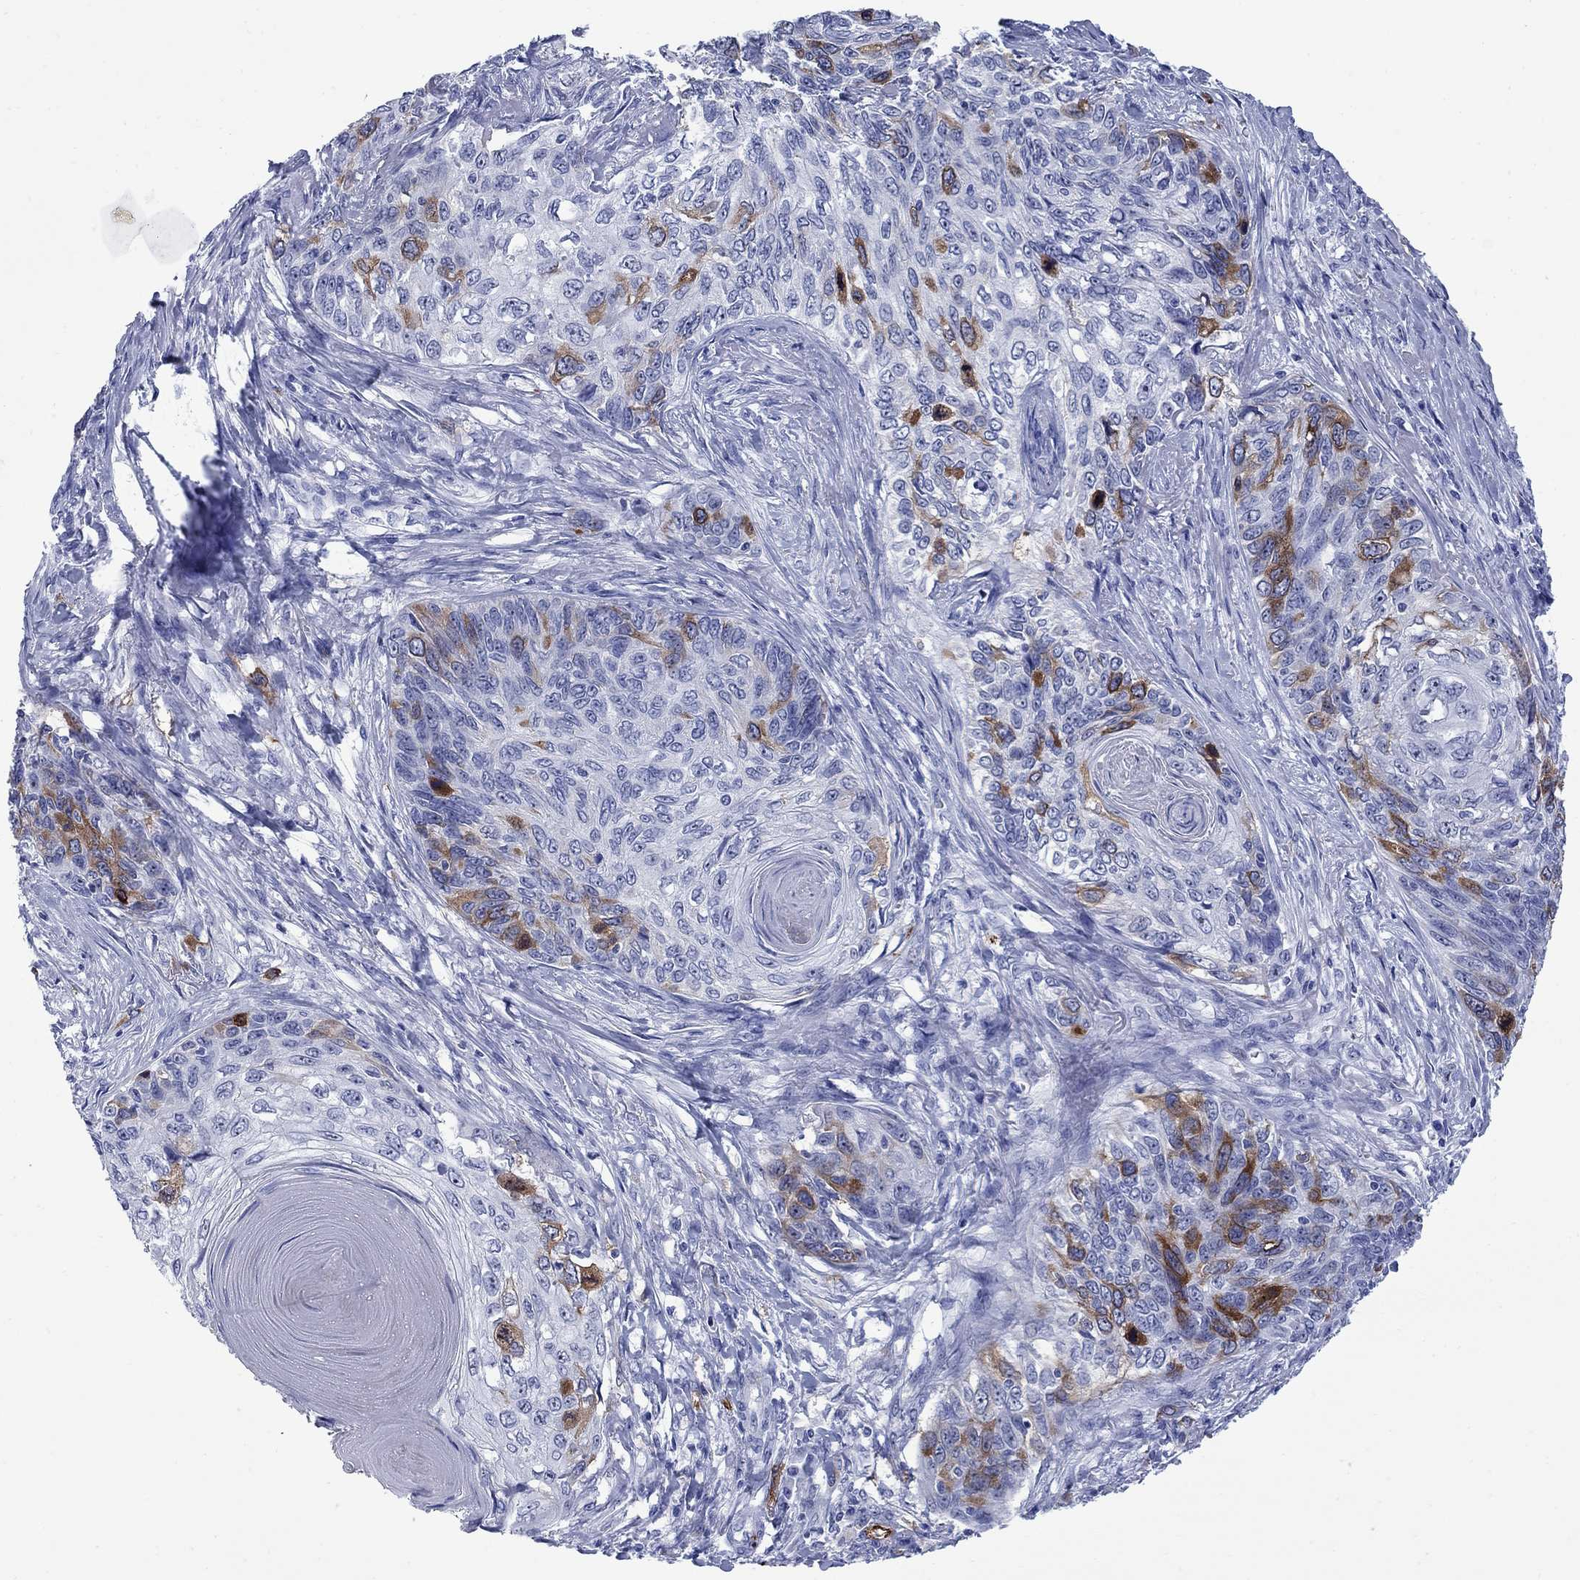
{"staining": {"intensity": "strong", "quantity": "<25%", "location": "cytoplasmic/membranous"}, "tissue": "skin cancer", "cell_type": "Tumor cells", "image_type": "cancer", "snomed": [{"axis": "morphology", "description": "Squamous cell carcinoma, NOS"}, {"axis": "topography", "description": "Skin"}], "caption": "Skin cancer was stained to show a protein in brown. There is medium levels of strong cytoplasmic/membranous positivity in about <25% of tumor cells.", "gene": "TACC3", "patient": {"sex": "male", "age": 92}}